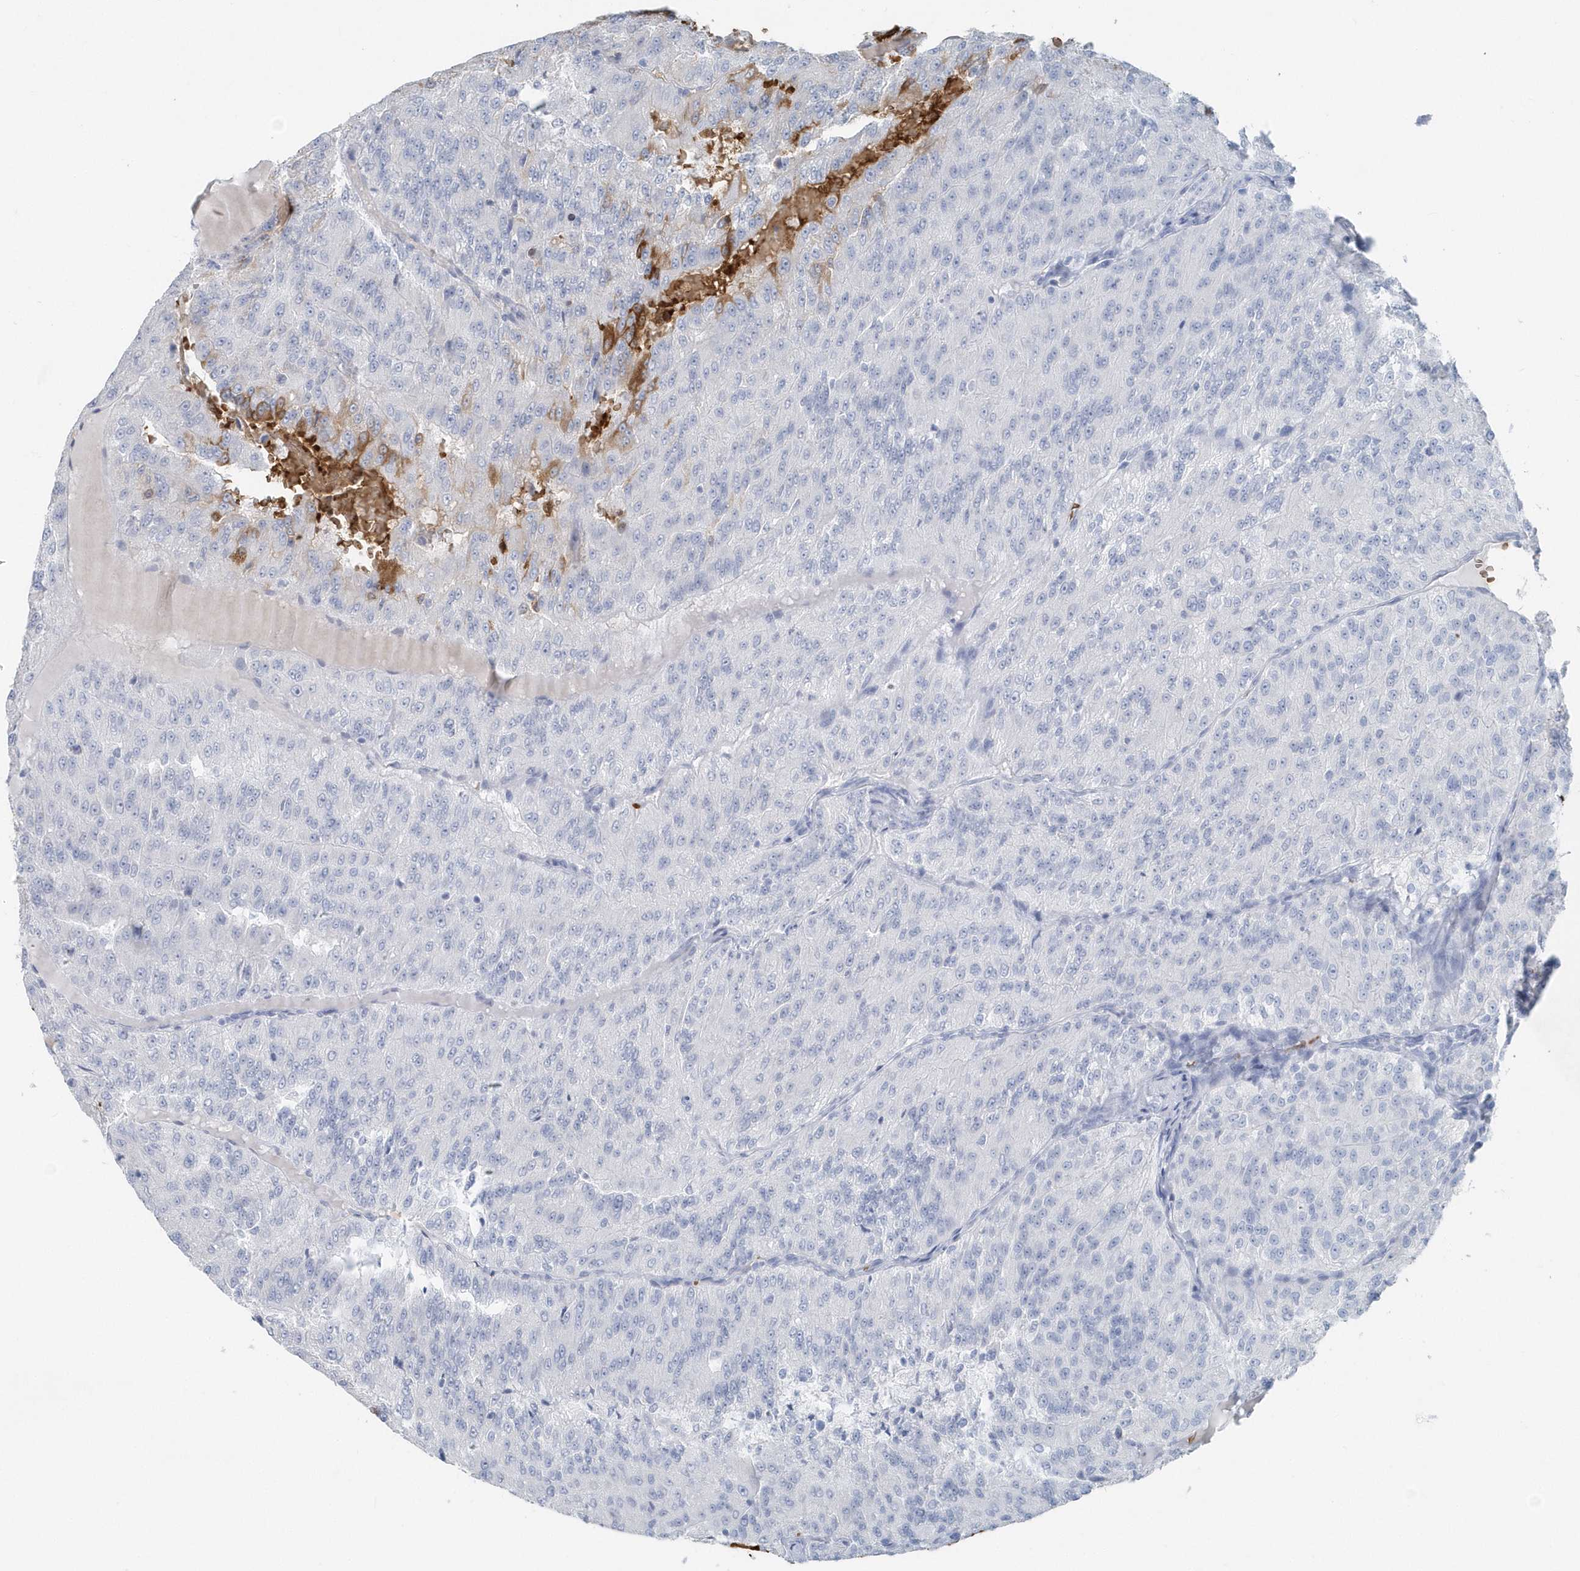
{"staining": {"intensity": "negative", "quantity": "none", "location": "none"}, "tissue": "renal cancer", "cell_type": "Tumor cells", "image_type": "cancer", "snomed": [{"axis": "morphology", "description": "Adenocarcinoma, NOS"}, {"axis": "topography", "description": "Kidney"}], "caption": "Photomicrograph shows no protein expression in tumor cells of renal cancer (adenocarcinoma) tissue.", "gene": "HBA2", "patient": {"sex": "female", "age": 63}}